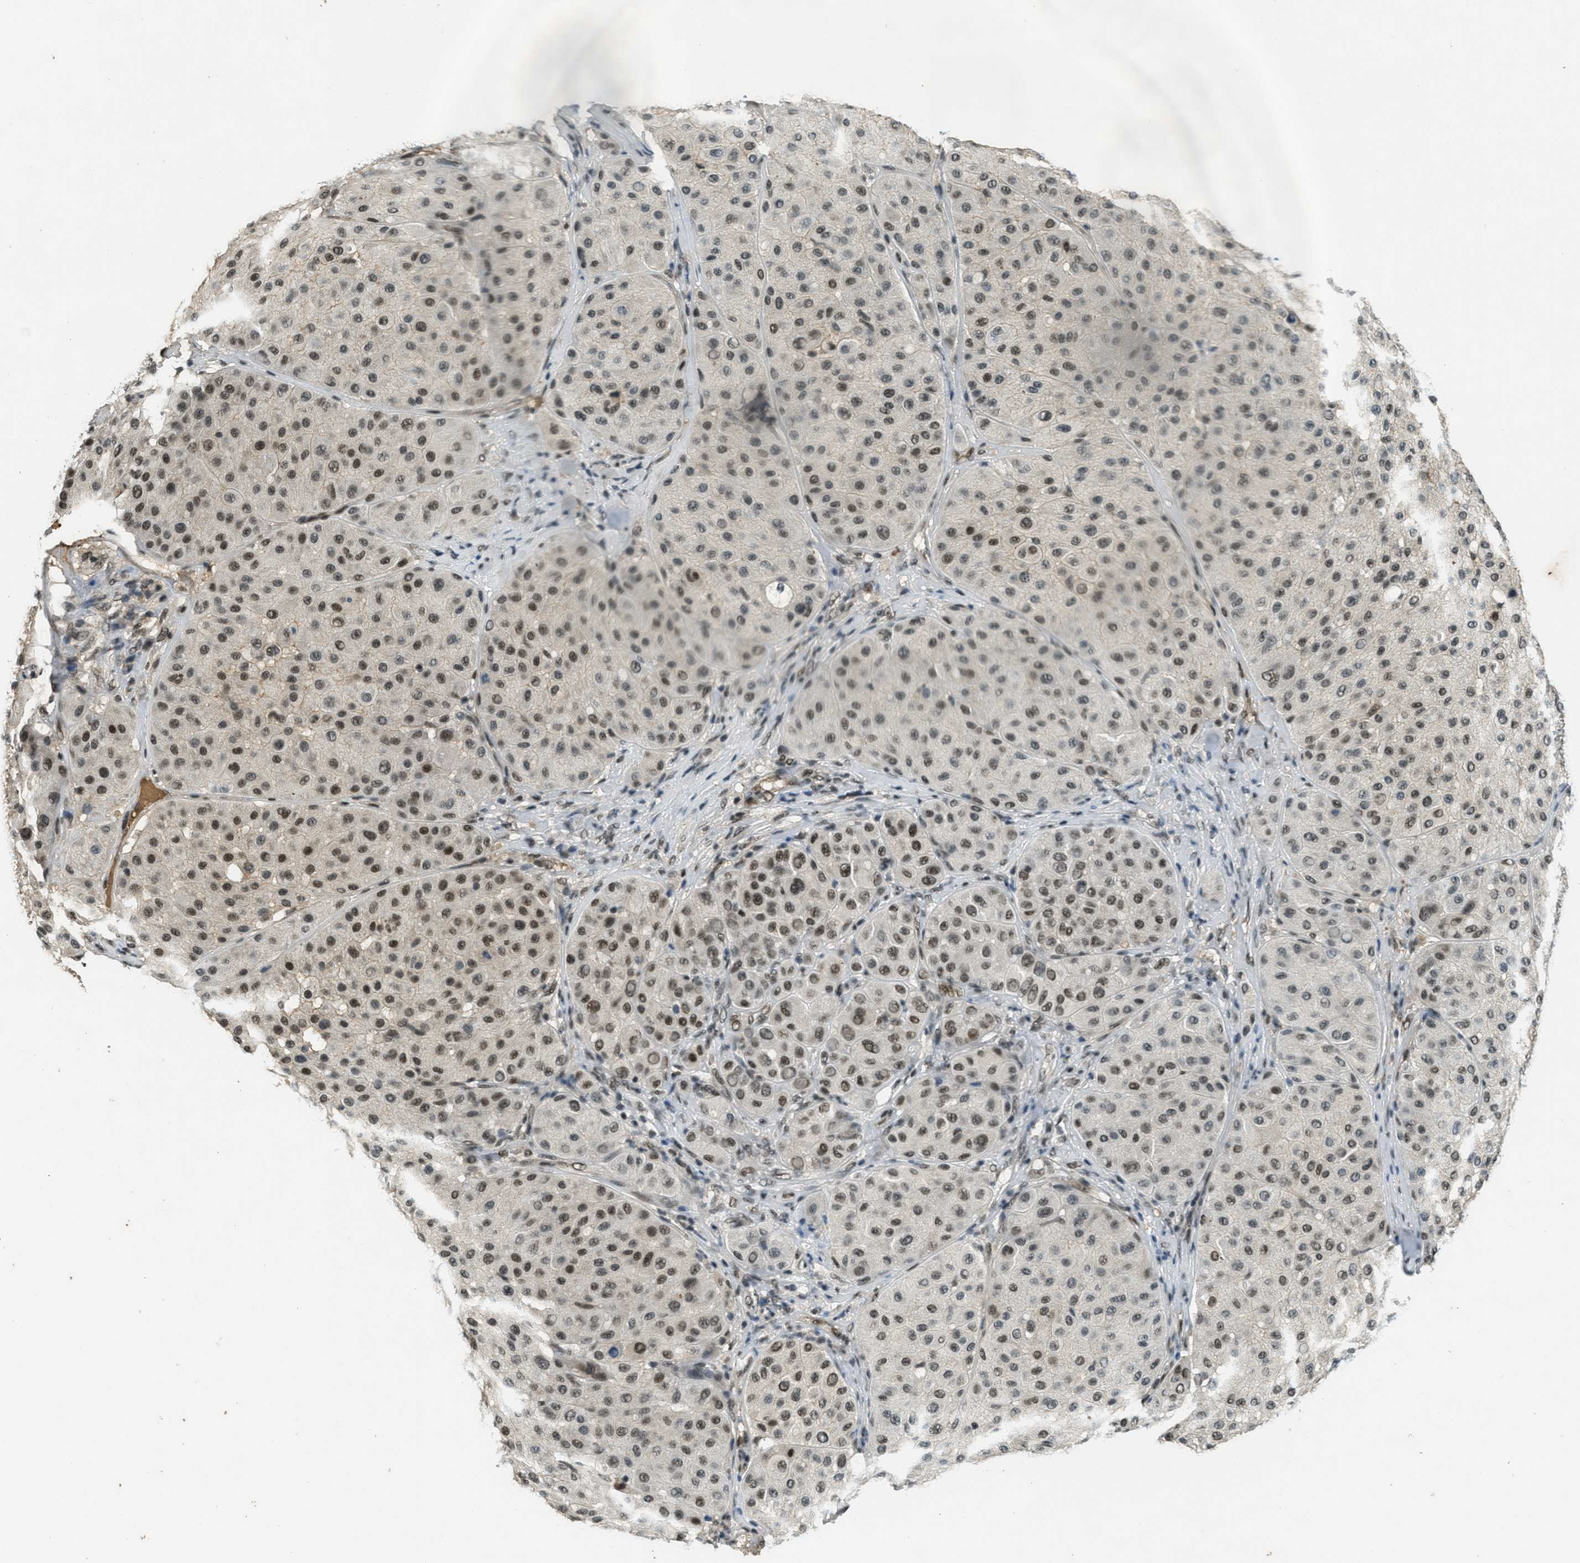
{"staining": {"intensity": "moderate", "quantity": ">75%", "location": "nuclear"}, "tissue": "melanoma", "cell_type": "Tumor cells", "image_type": "cancer", "snomed": [{"axis": "morphology", "description": "Normal tissue, NOS"}, {"axis": "morphology", "description": "Malignant melanoma, Metastatic site"}, {"axis": "topography", "description": "Skin"}], "caption": "A brown stain shows moderate nuclear positivity of a protein in human malignant melanoma (metastatic site) tumor cells. The staining was performed using DAB to visualize the protein expression in brown, while the nuclei were stained in blue with hematoxylin (Magnification: 20x).", "gene": "ZNF148", "patient": {"sex": "male", "age": 41}}